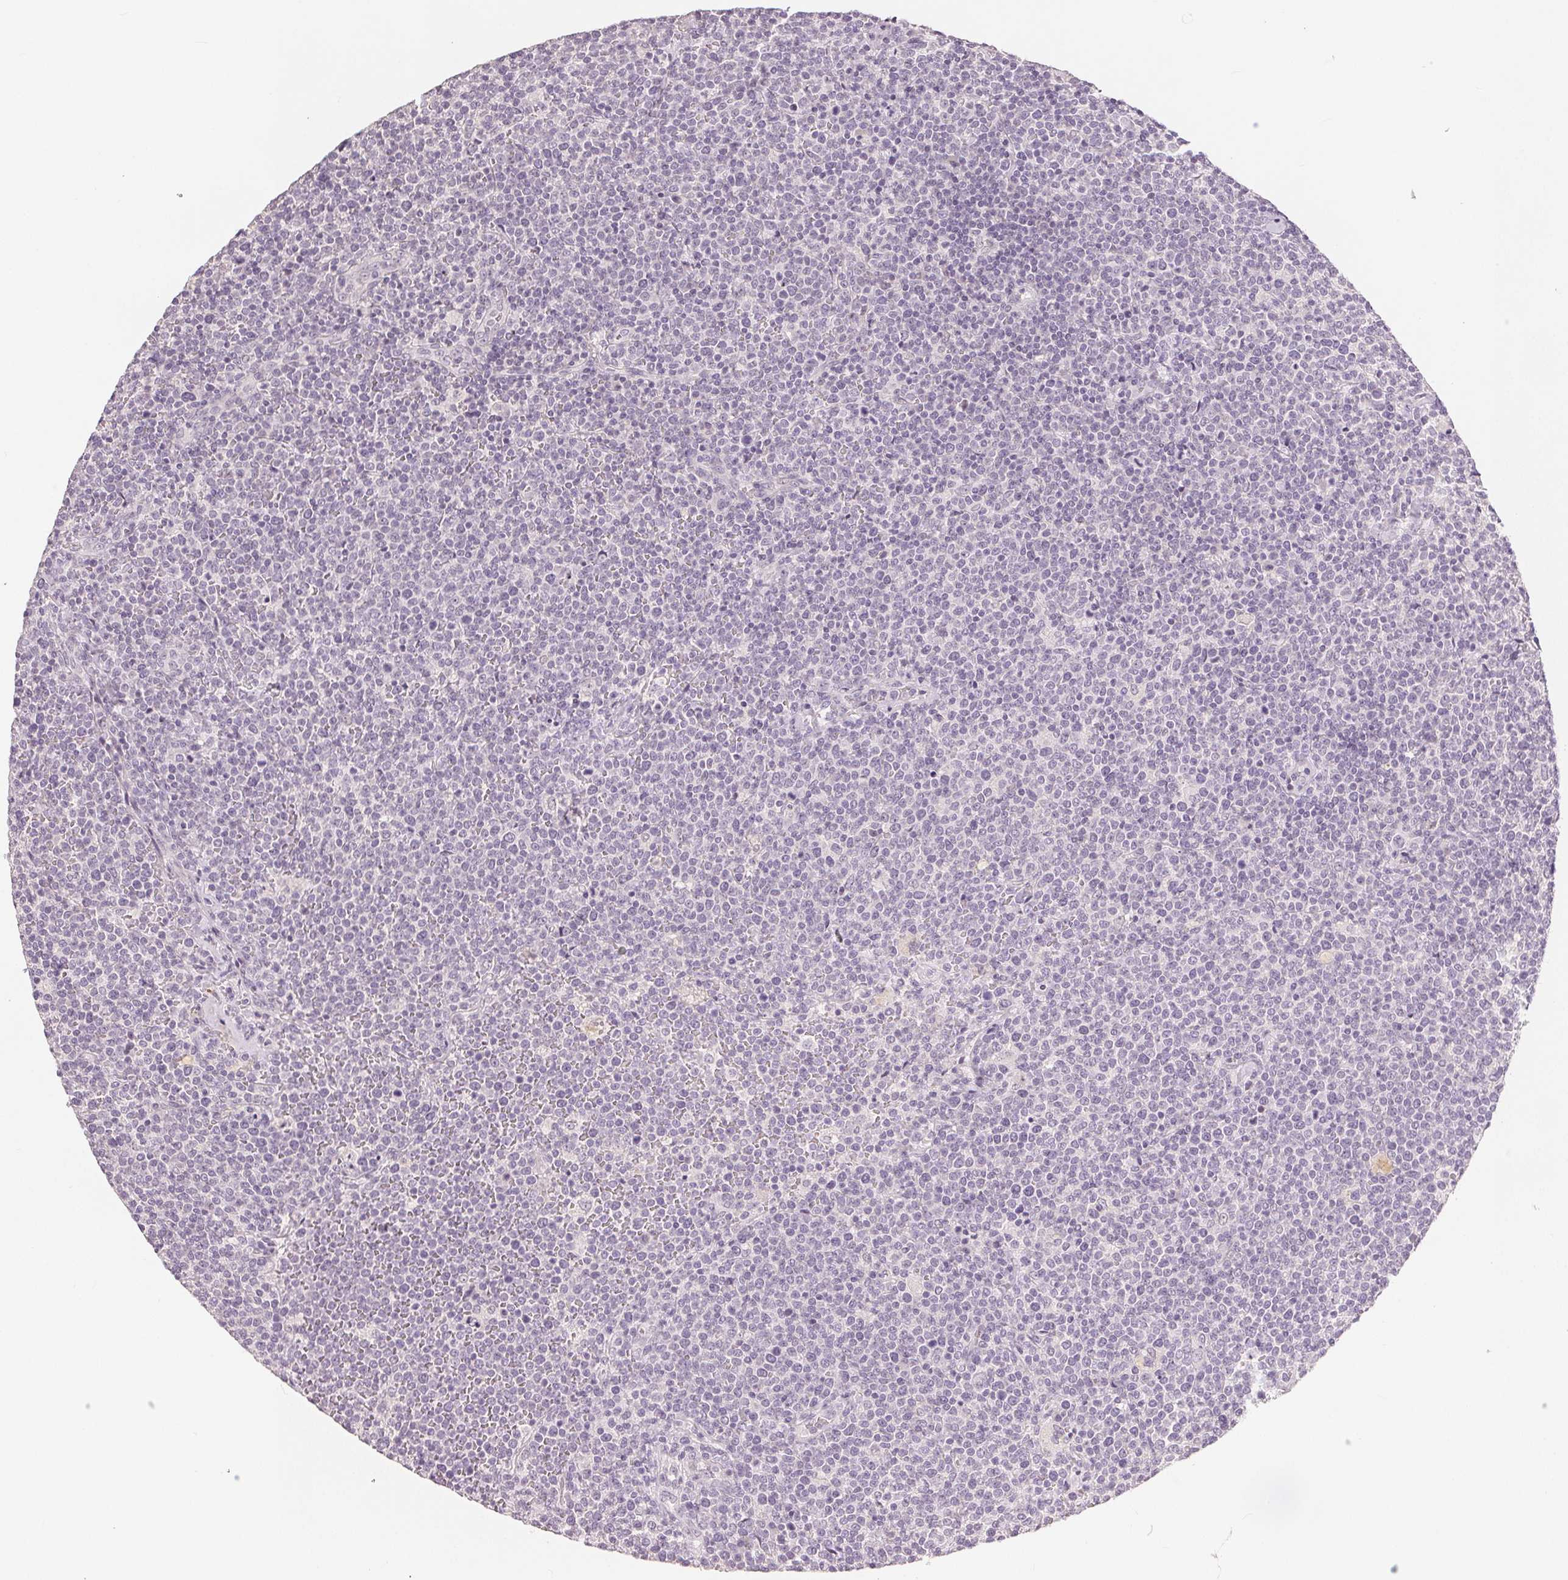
{"staining": {"intensity": "negative", "quantity": "none", "location": "none"}, "tissue": "lymphoma", "cell_type": "Tumor cells", "image_type": "cancer", "snomed": [{"axis": "morphology", "description": "Malignant lymphoma, non-Hodgkin's type, High grade"}, {"axis": "topography", "description": "Lymph node"}], "caption": "DAB immunohistochemical staining of lymphoma exhibits no significant staining in tumor cells. (DAB immunohistochemistry with hematoxylin counter stain).", "gene": "SLC27A5", "patient": {"sex": "male", "age": 61}}